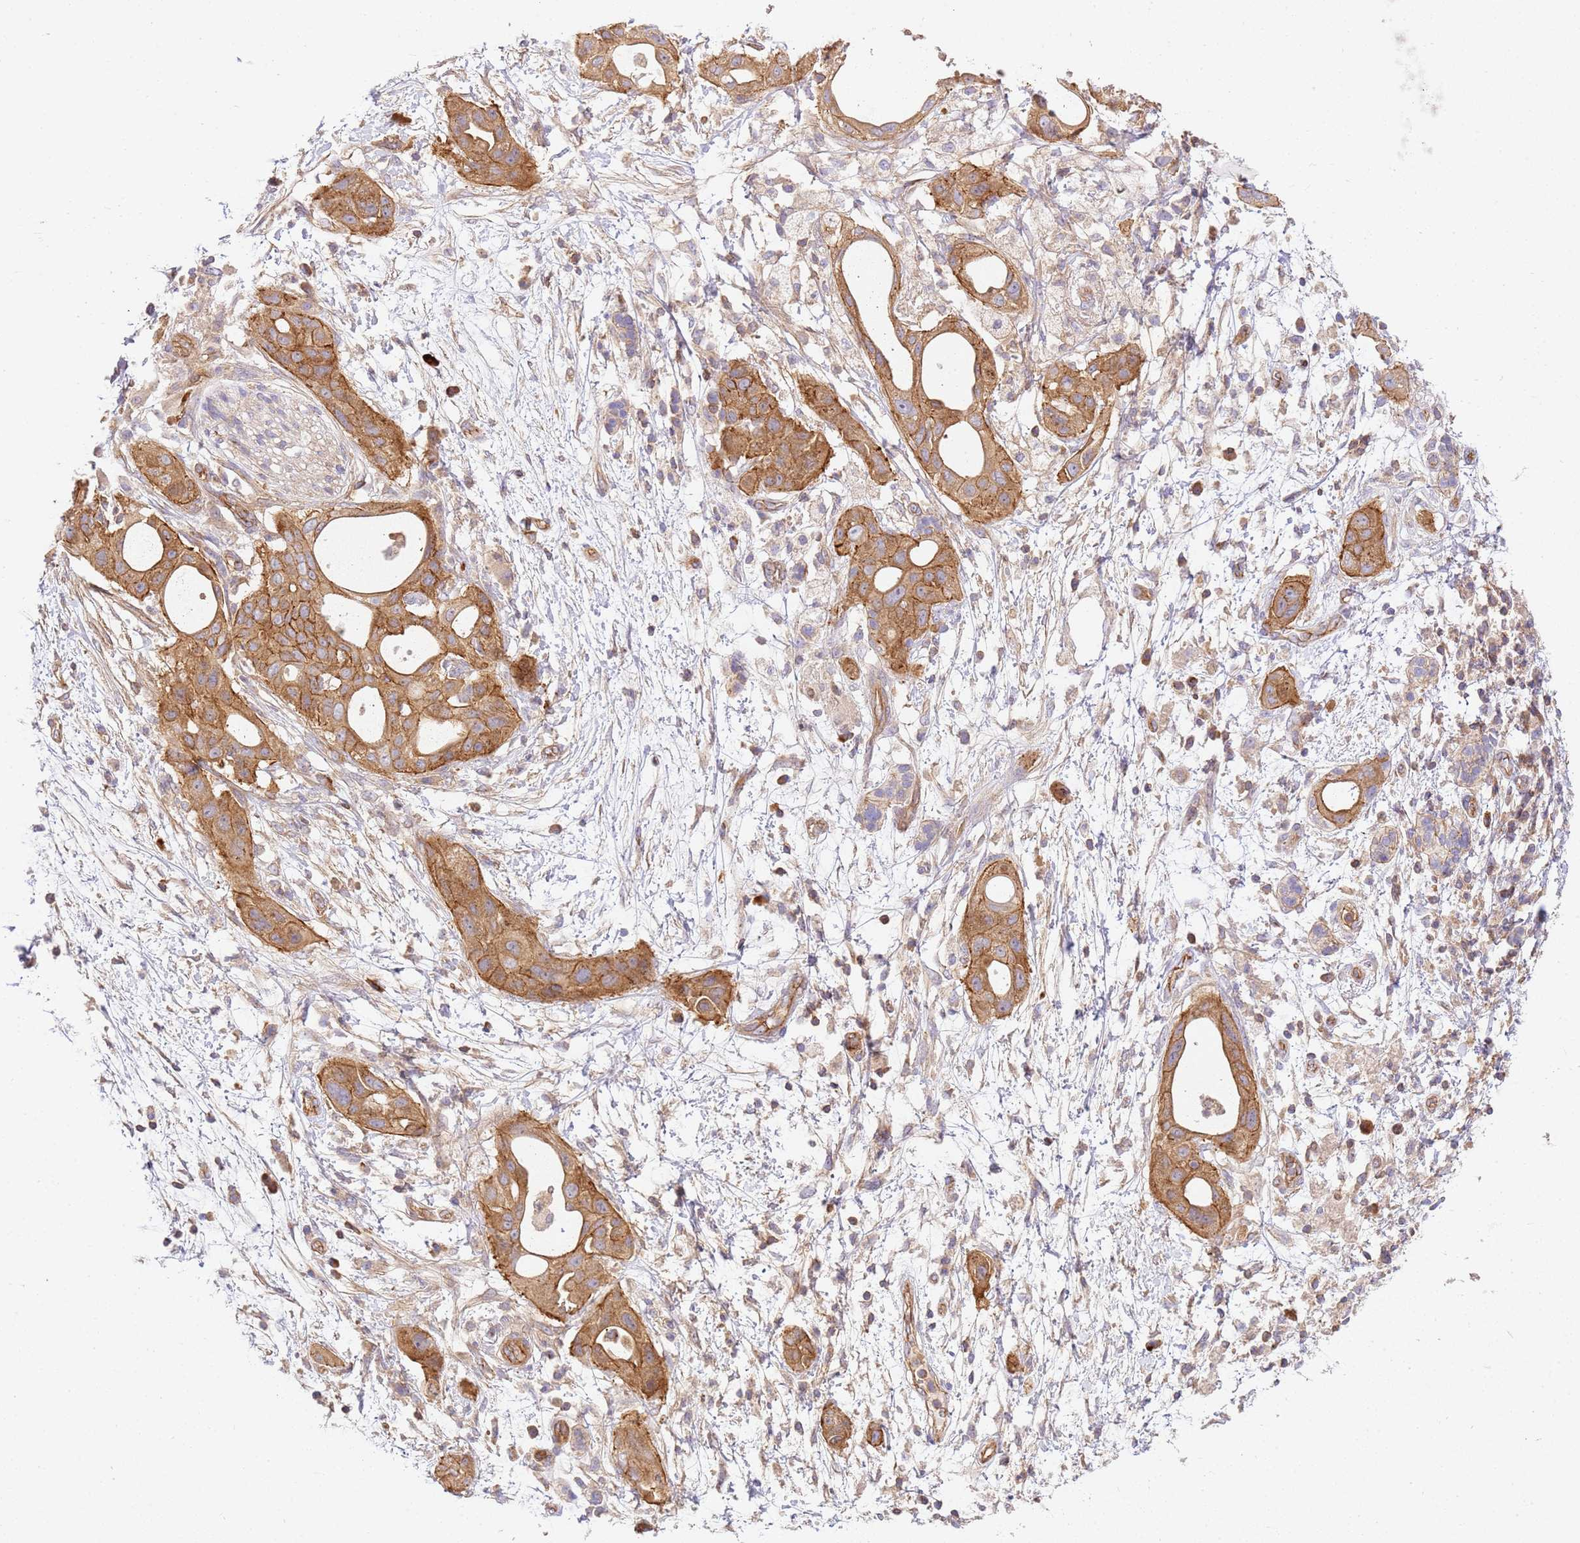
{"staining": {"intensity": "strong", "quantity": ">75%", "location": "cytoplasmic/membranous"}, "tissue": "pancreatic cancer", "cell_type": "Tumor cells", "image_type": "cancer", "snomed": [{"axis": "morphology", "description": "Adenocarcinoma, NOS"}, {"axis": "topography", "description": "Pancreas"}], "caption": "A brown stain highlights strong cytoplasmic/membranous positivity of a protein in pancreatic cancer tumor cells. (DAB (3,3'-diaminobenzidine) = brown stain, brightfield microscopy at high magnification).", "gene": "EFCAB8", "patient": {"sex": "male", "age": 68}}